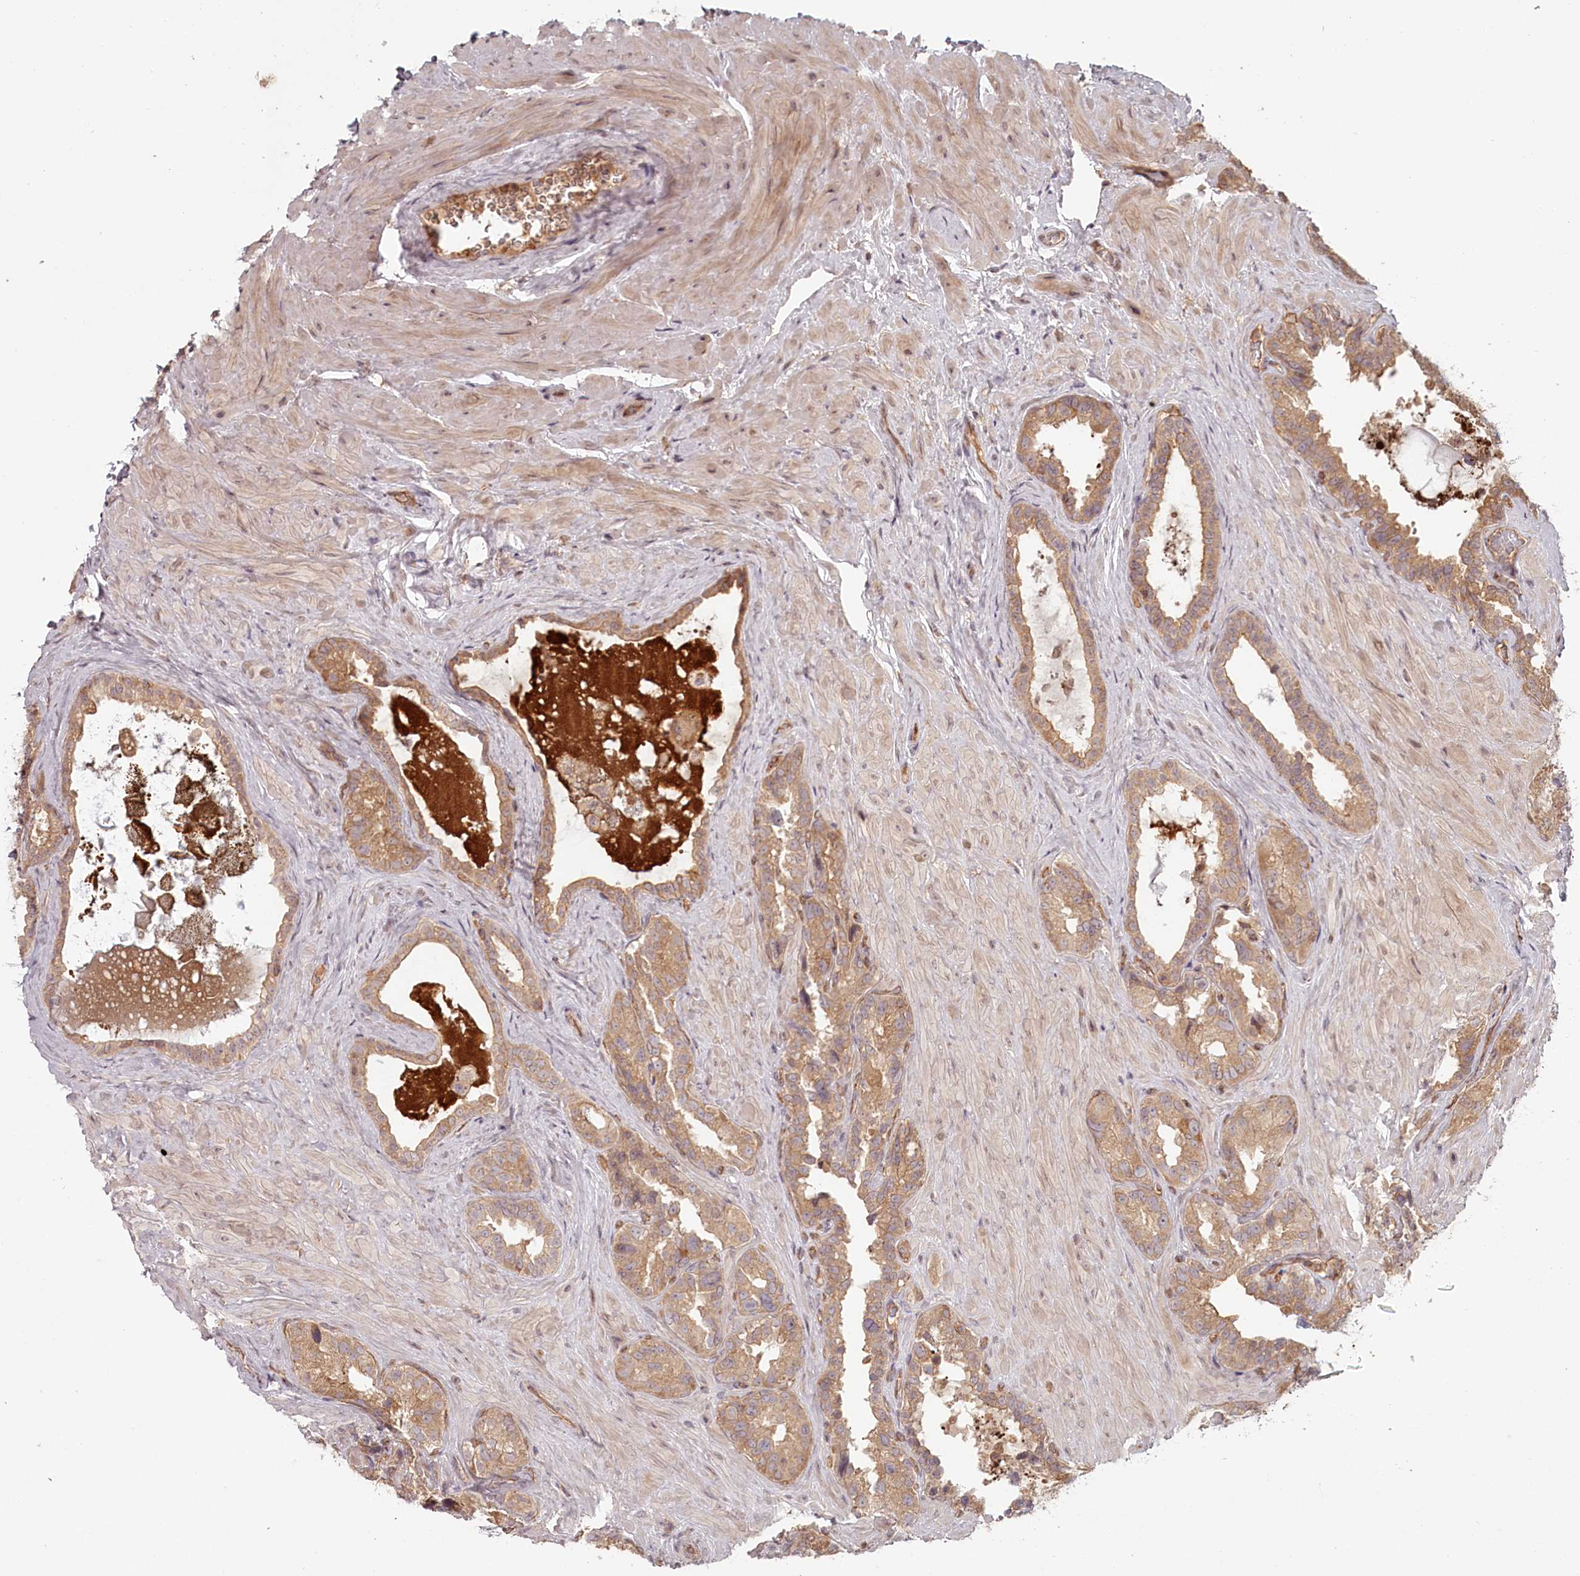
{"staining": {"intensity": "moderate", "quantity": ">75%", "location": "cytoplasmic/membranous"}, "tissue": "seminal vesicle", "cell_type": "Glandular cells", "image_type": "normal", "snomed": [{"axis": "morphology", "description": "Normal tissue, NOS"}, {"axis": "topography", "description": "Seminal veicle"}, {"axis": "topography", "description": "Peripheral nerve tissue"}], "caption": "Normal seminal vesicle displays moderate cytoplasmic/membranous expression in about >75% of glandular cells, visualized by immunohistochemistry. (brown staining indicates protein expression, while blue staining denotes nuclei).", "gene": "TMIE", "patient": {"sex": "male", "age": 67}}